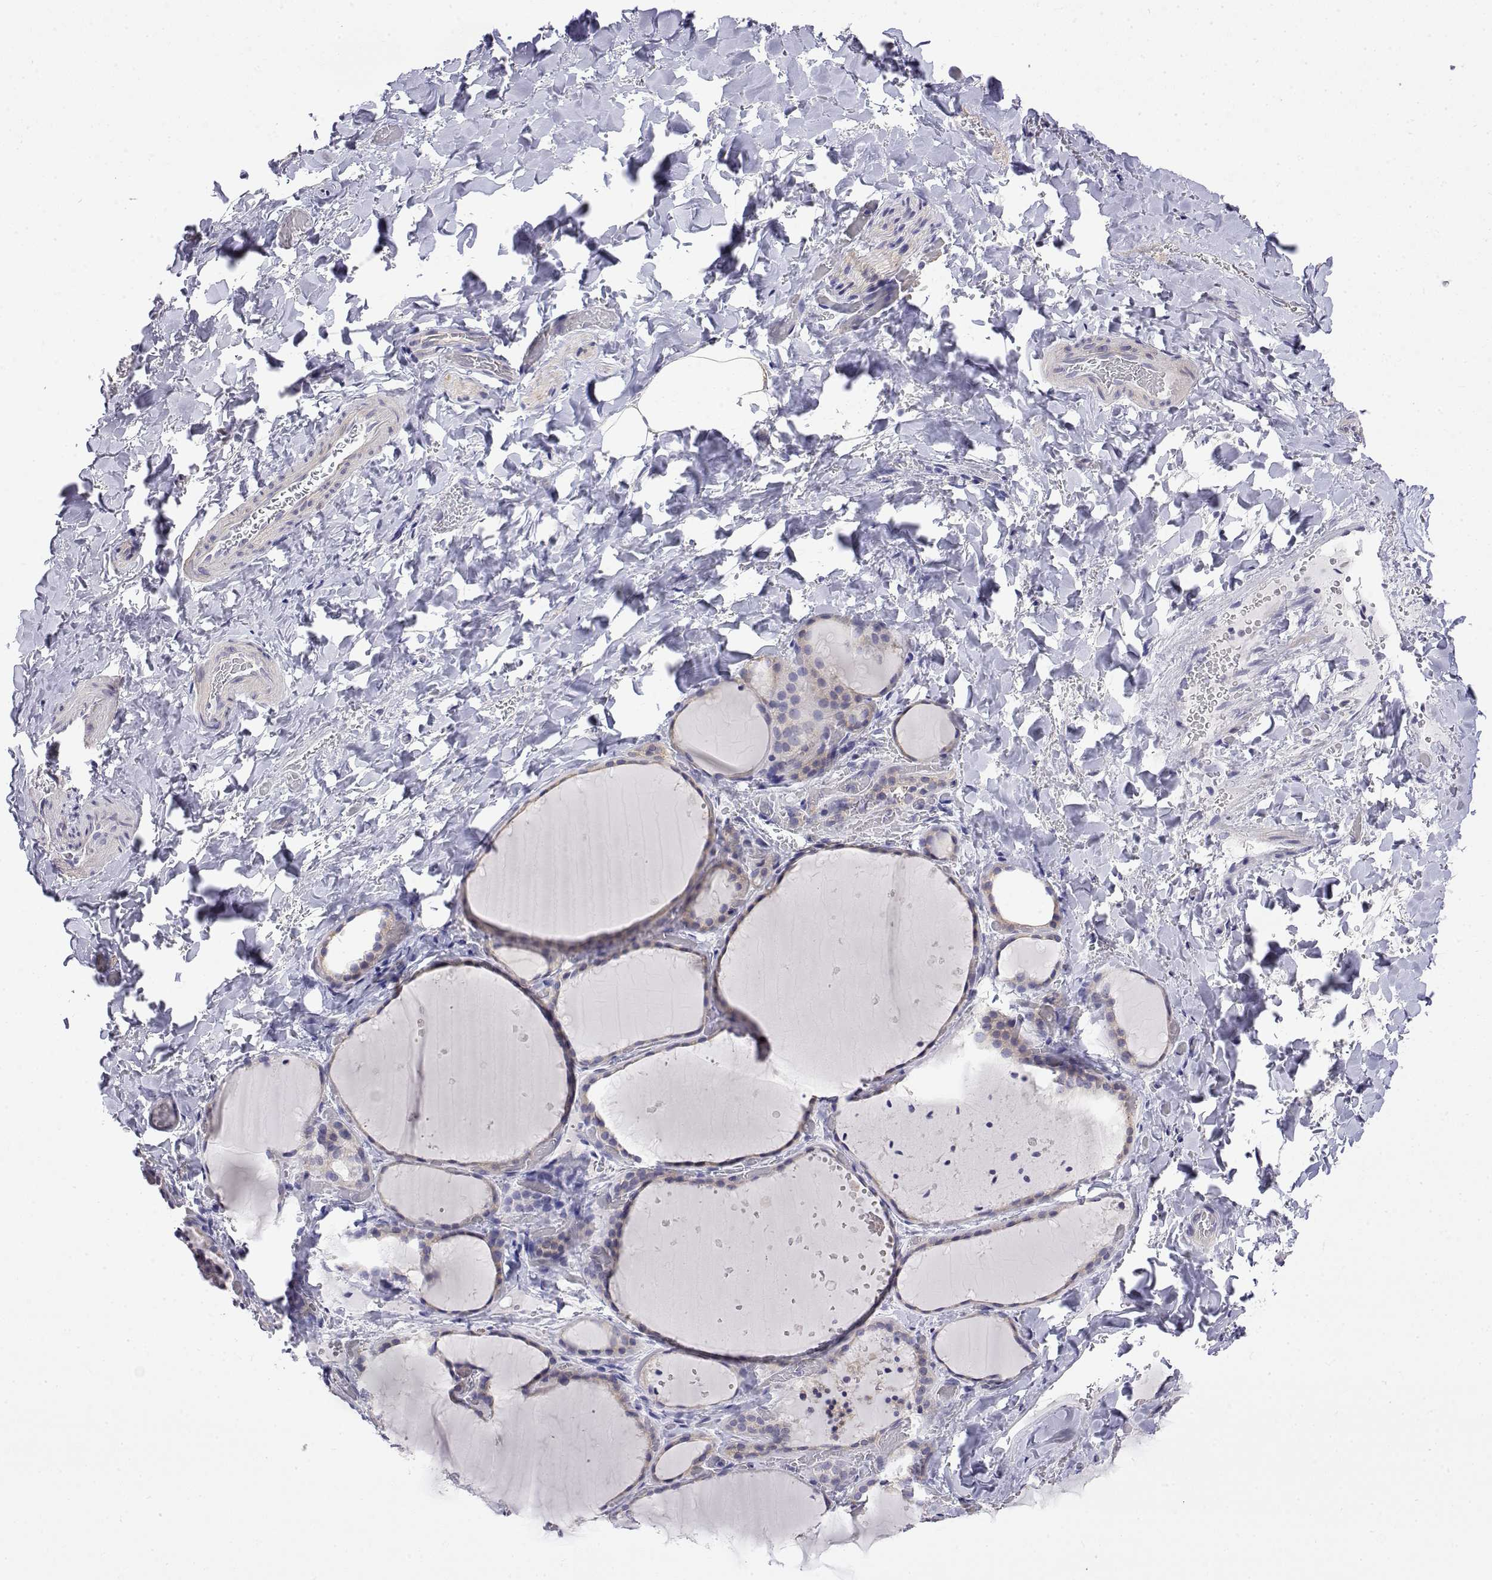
{"staining": {"intensity": "negative", "quantity": "none", "location": "none"}, "tissue": "thyroid gland", "cell_type": "Glandular cells", "image_type": "normal", "snomed": [{"axis": "morphology", "description": "Normal tissue, NOS"}, {"axis": "topography", "description": "Thyroid gland"}], "caption": "Thyroid gland stained for a protein using immunohistochemistry reveals no positivity glandular cells.", "gene": "LY6D", "patient": {"sex": "female", "age": 36}}